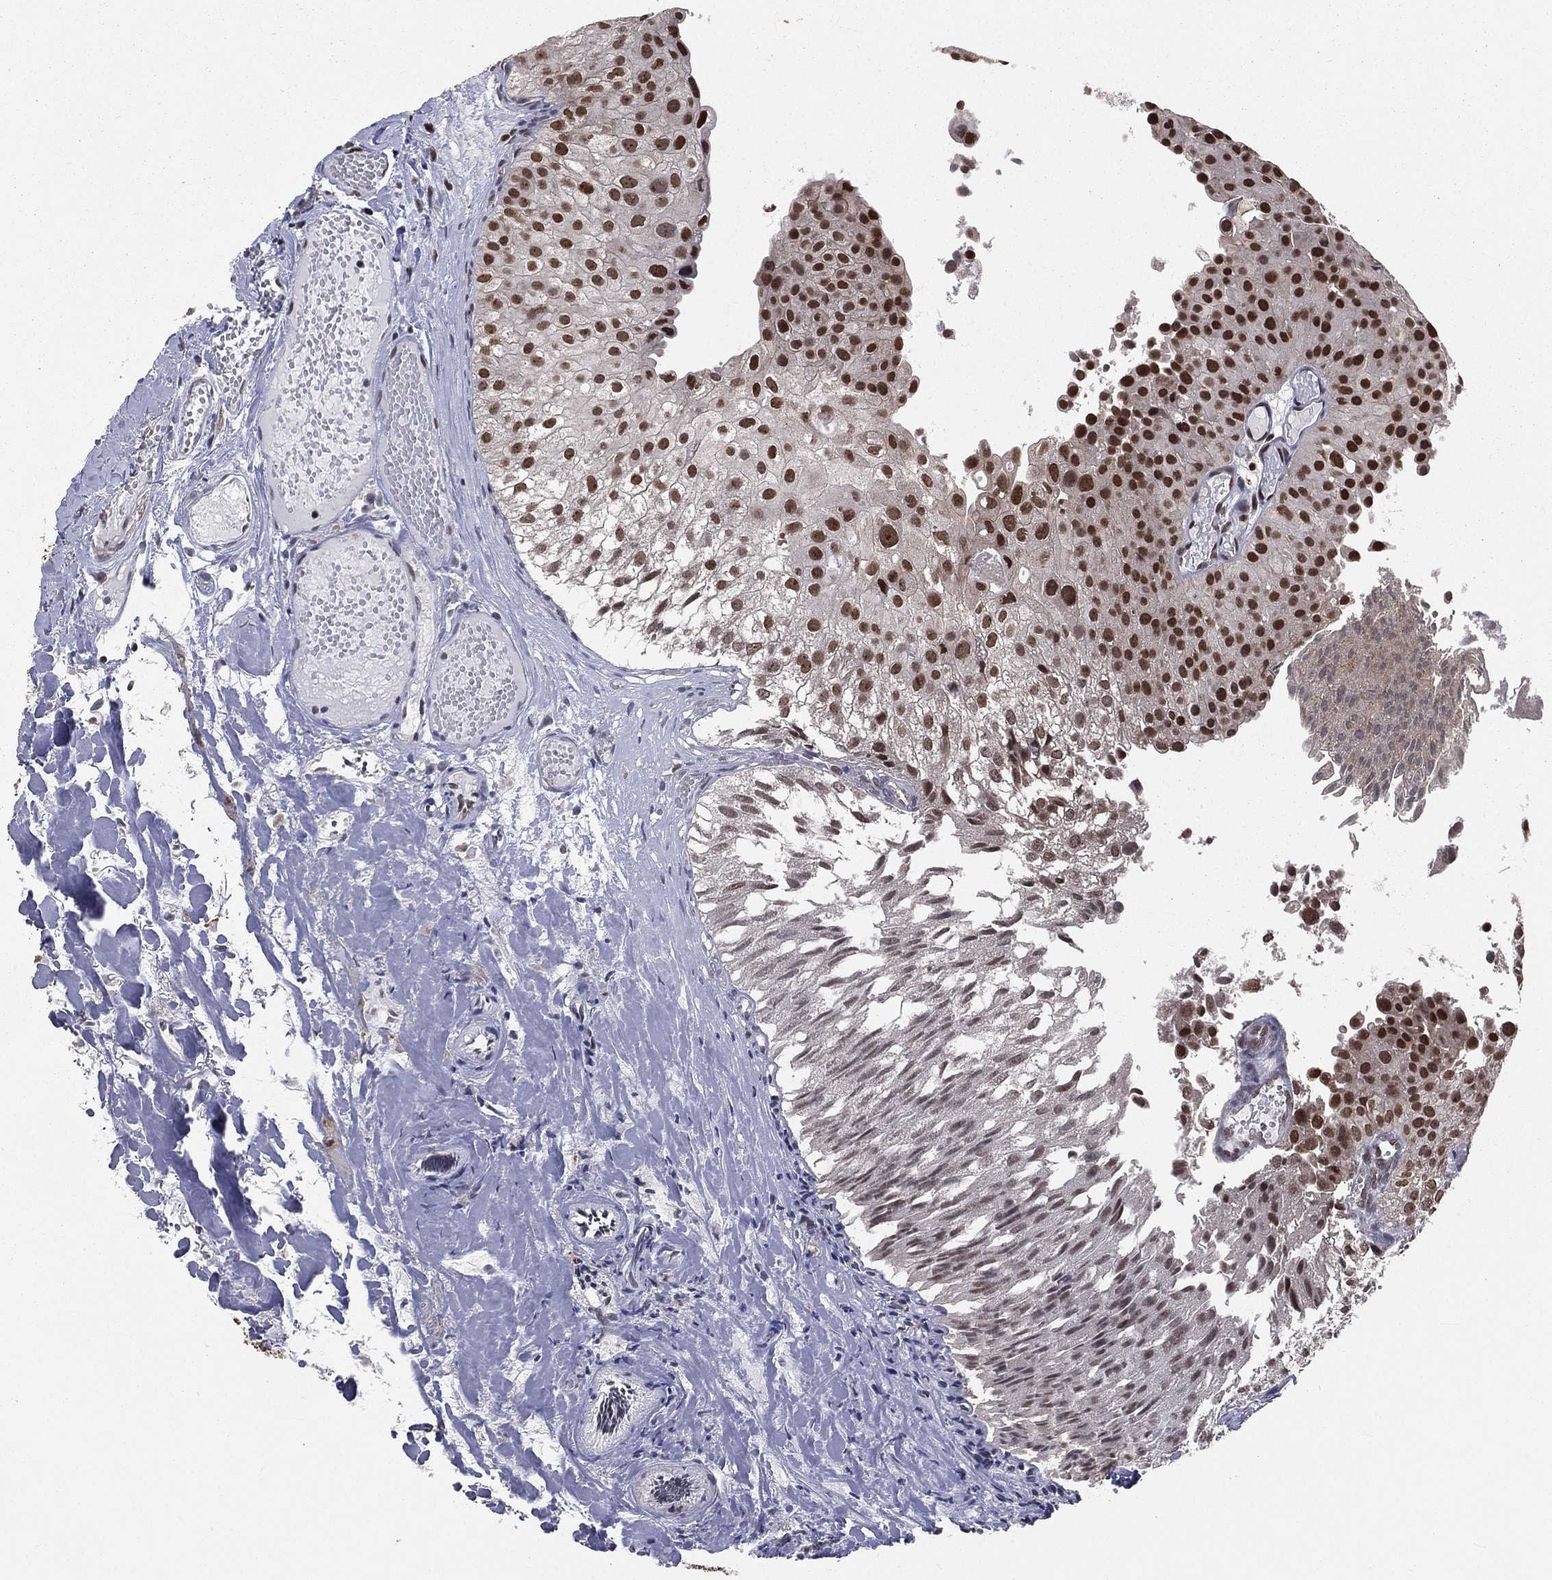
{"staining": {"intensity": "strong", "quantity": "<25%", "location": "nuclear"}, "tissue": "urothelial cancer", "cell_type": "Tumor cells", "image_type": "cancer", "snomed": [{"axis": "morphology", "description": "Urothelial carcinoma, Low grade"}, {"axis": "topography", "description": "Urinary bladder"}], "caption": "Immunohistochemical staining of urothelial carcinoma (low-grade) demonstrates medium levels of strong nuclear protein positivity in approximately <25% of tumor cells.", "gene": "POLB", "patient": {"sex": "female", "age": 78}}